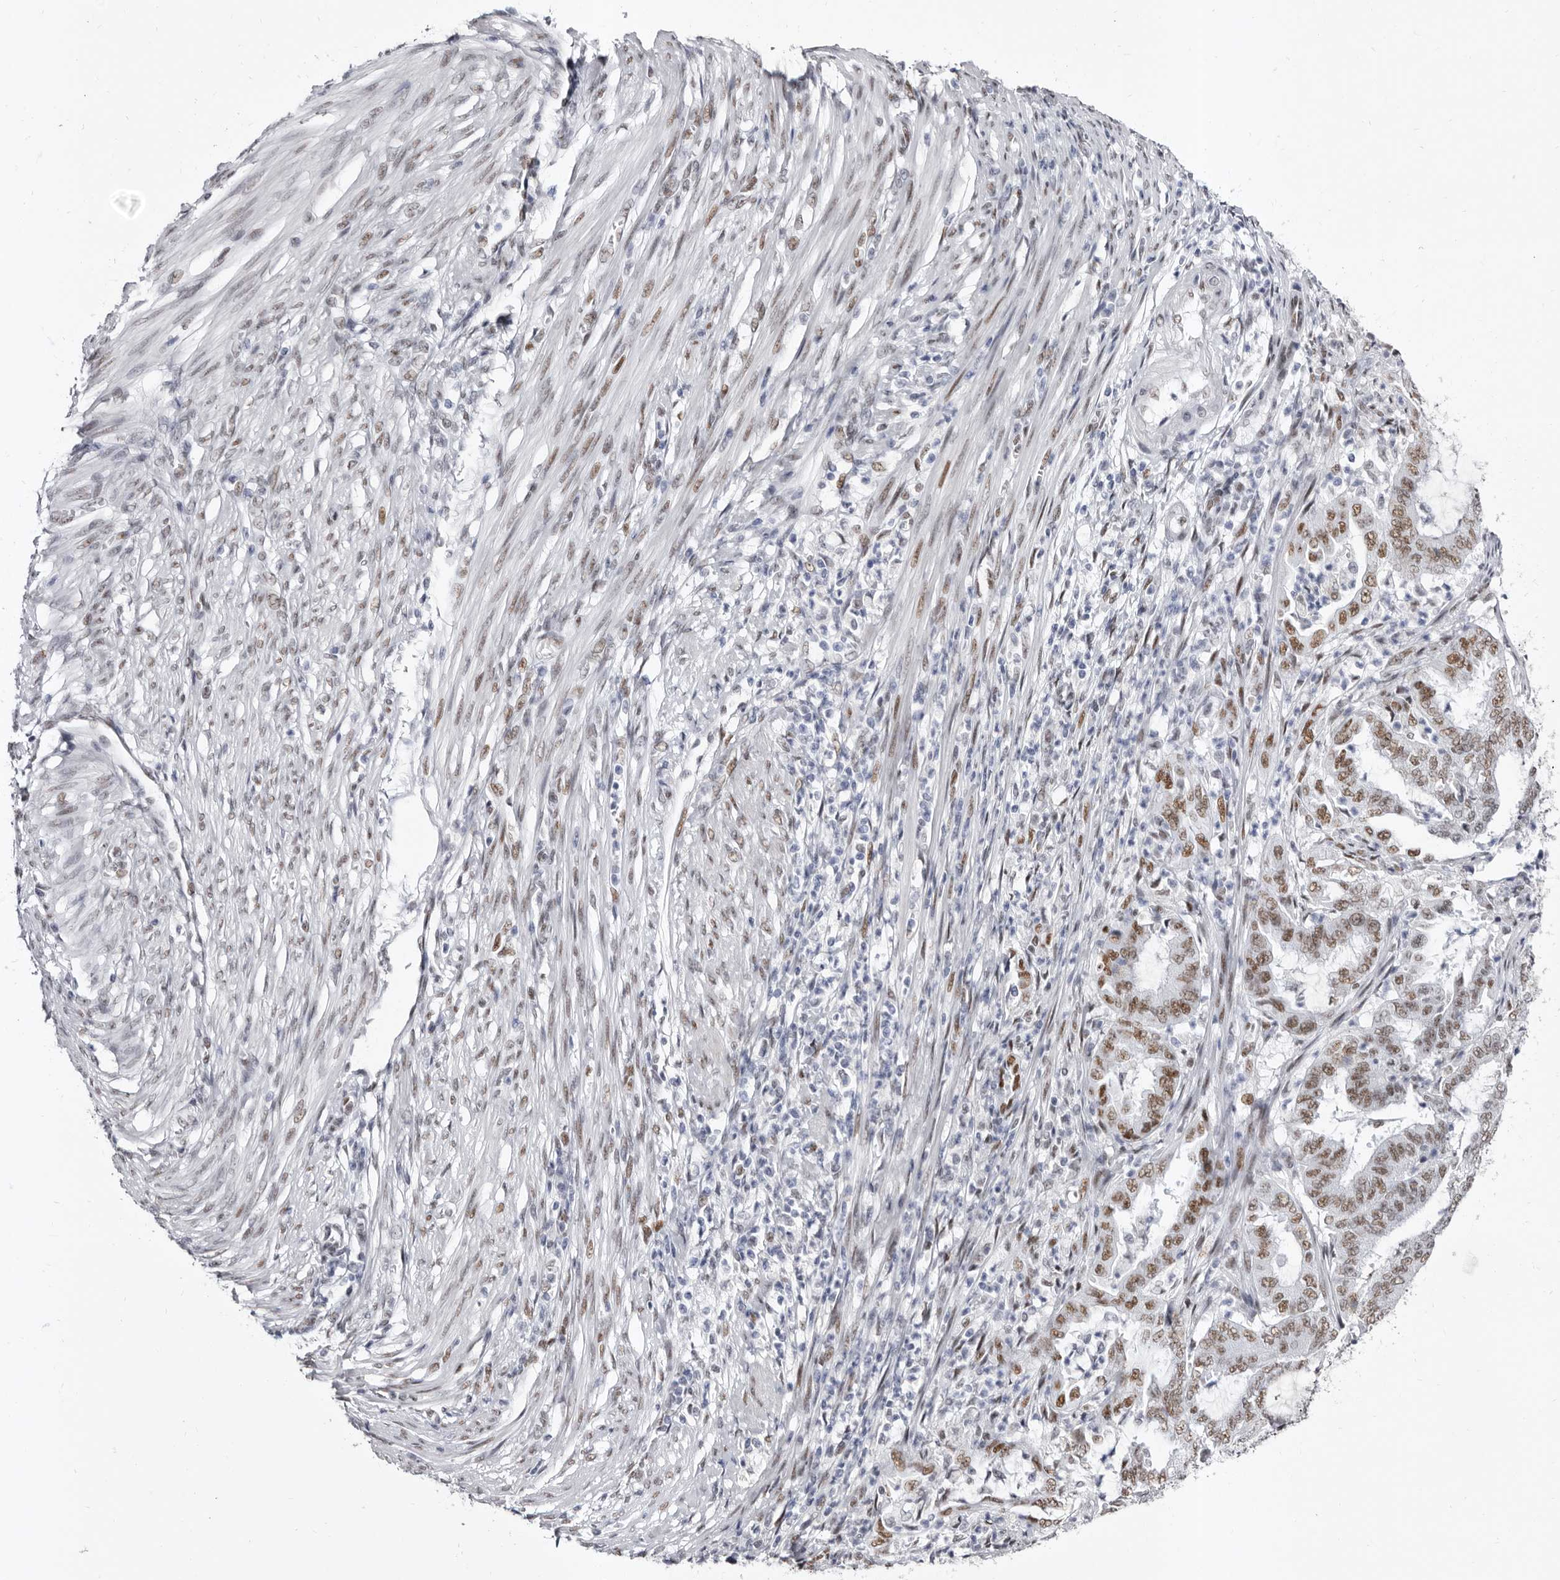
{"staining": {"intensity": "moderate", "quantity": ">75%", "location": "nuclear"}, "tissue": "endometrial cancer", "cell_type": "Tumor cells", "image_type": "cancer", "snomed": [{"axis": "morphology", "description": "Adenocarcinoma, NOS"}, {"axis": "topography", "description": "Endometrium"}], "caption": "Endometrial adenocarcinoma stained for a protein (brown) shows moderate nuclear positive staining in approximately >75% of tumor cells.", "gene": "ZNF326", "patient": {"sex": "female", "age": 51}}